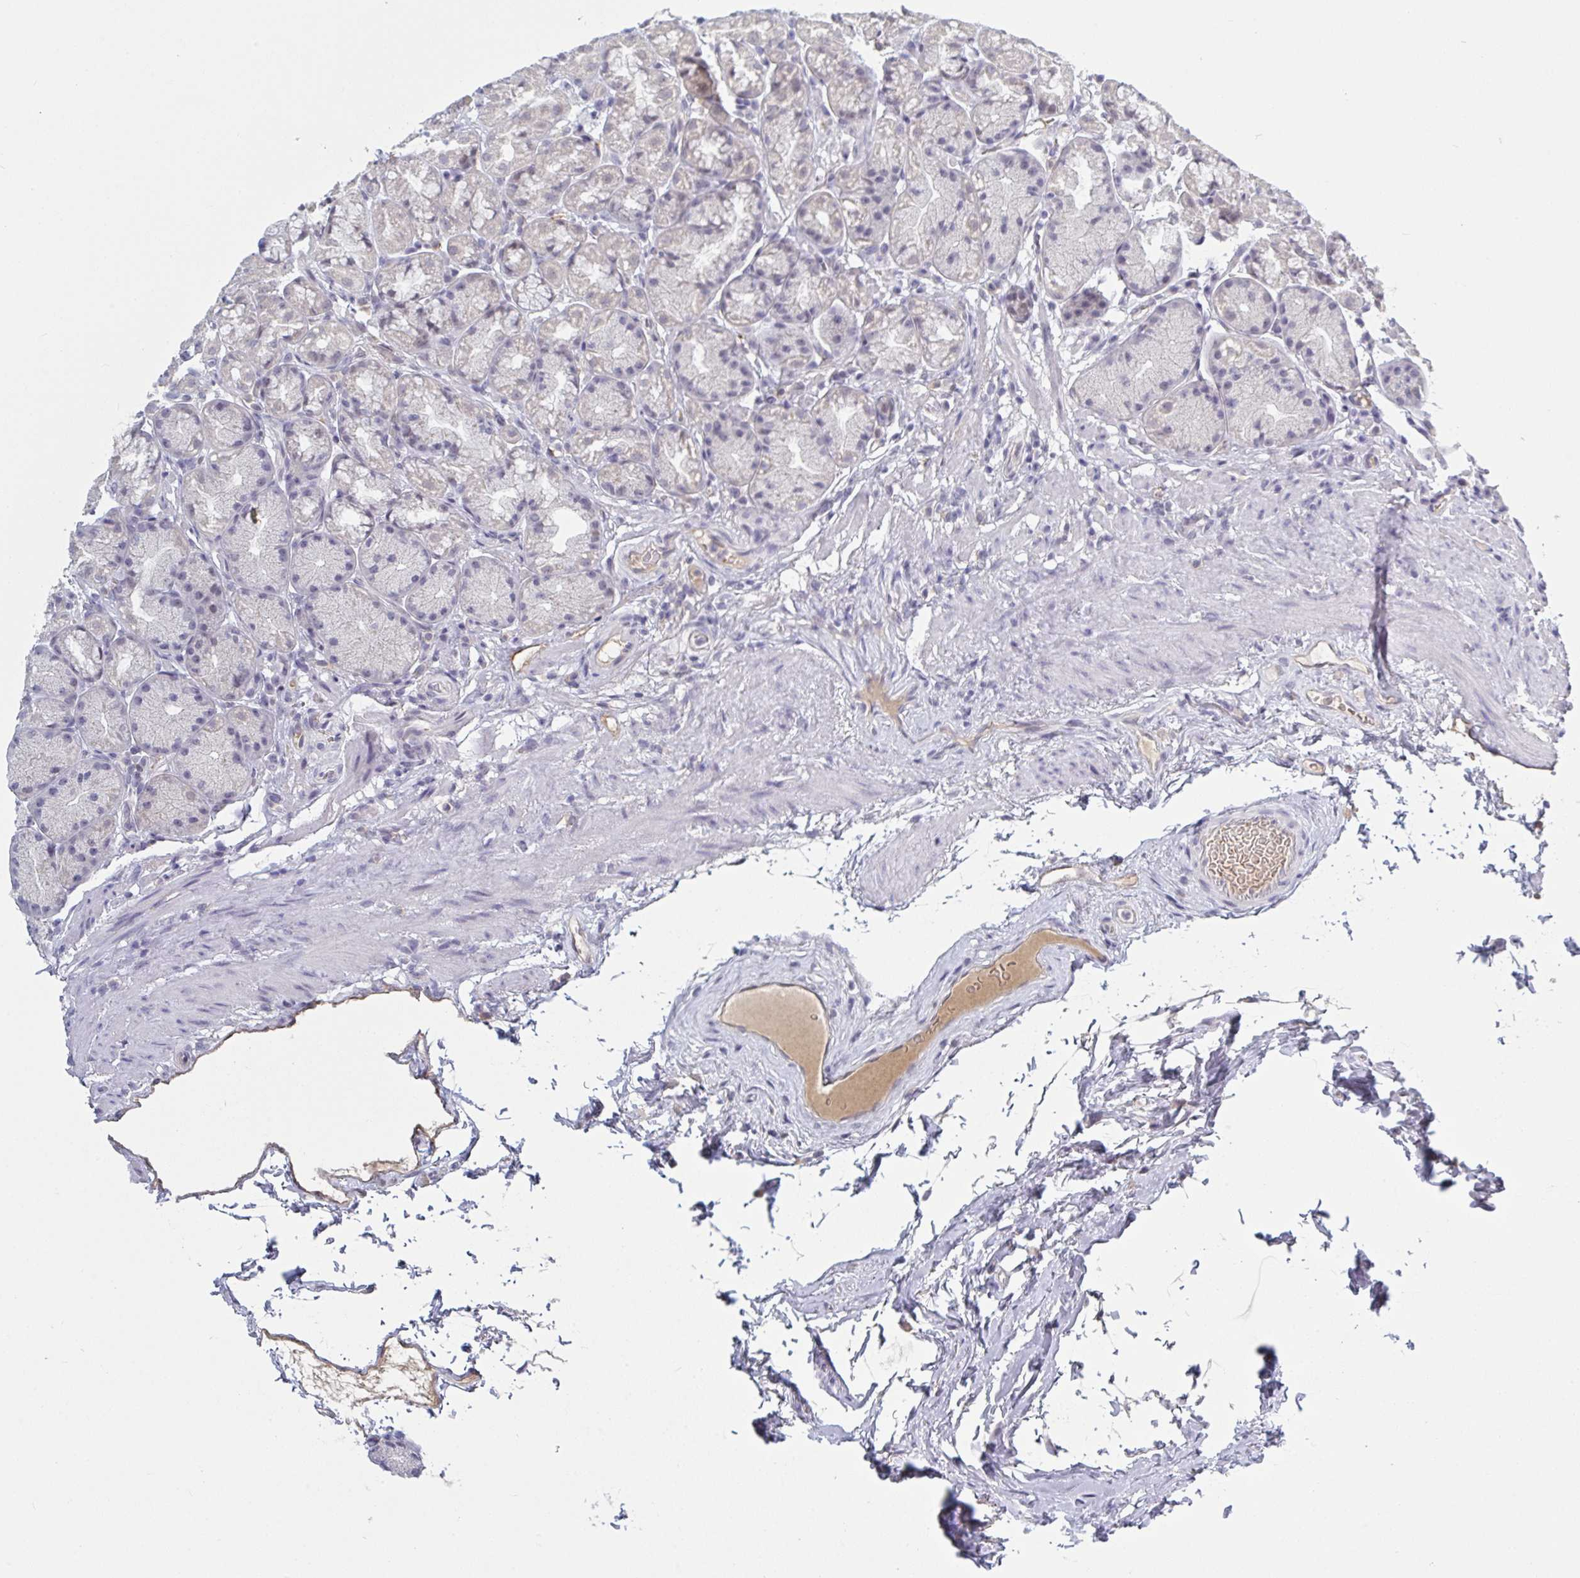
{"staining": {"intensity": "moderate", "quantity": "<25%", "location": "cytoplasmic/membranous,nuclear"}, "tissue": "stomach", "cell_type": "Glandular cells", "image_type": "normal", "snomed": [{"axis": "morphology", "description": "Normal tissue, NOS"}, {"axis": "topography", "description": "Stomach, lower"}], "caption": "A low amount of moderate cytoplasmic/membranous,nuclear staining is present in about <25% of glandular cells in benign stomach.", "gene": "KDM4D", "patient": {"sex": "male", "age": 67}}